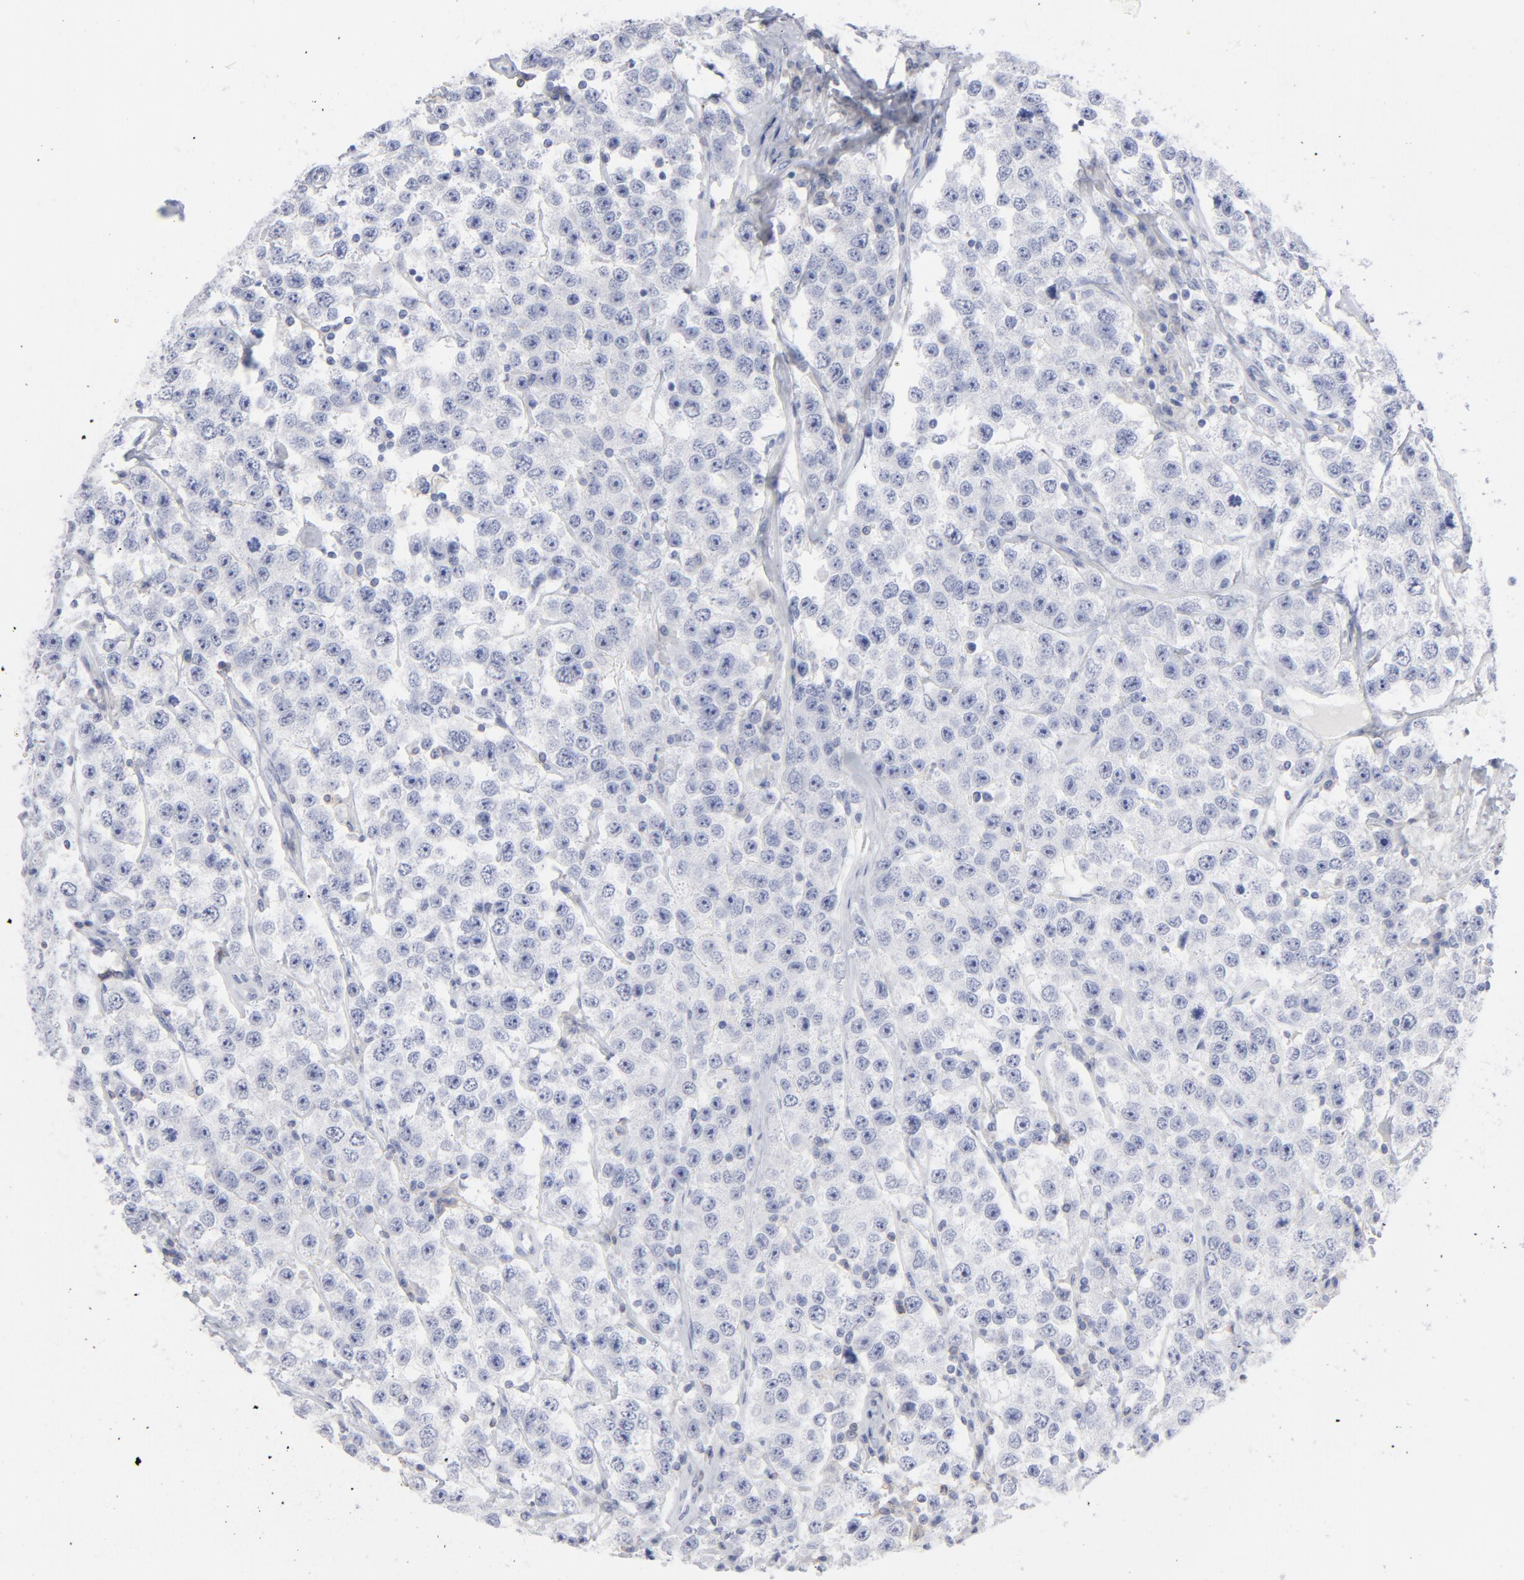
{"staining": {"intensity": "negative", "quantity": "none", "location": "none"}, "tissue": "testis cancer", "cell_type": "Tumor cells", "image_type": "cancer", "snomed": [{"axis": "morphology", "description": "Seminoma, NOS"}, {"axis": "topography", "description": "Testis"}], "caption": "This image is of testis cancer stained with immunohistochemistry to label a protein in brown with the nuclei are counter-stained blue. There is no expression in tumor cells.", "gene": "P2RY8", "patient": {"sex": "male", "age": 52}}